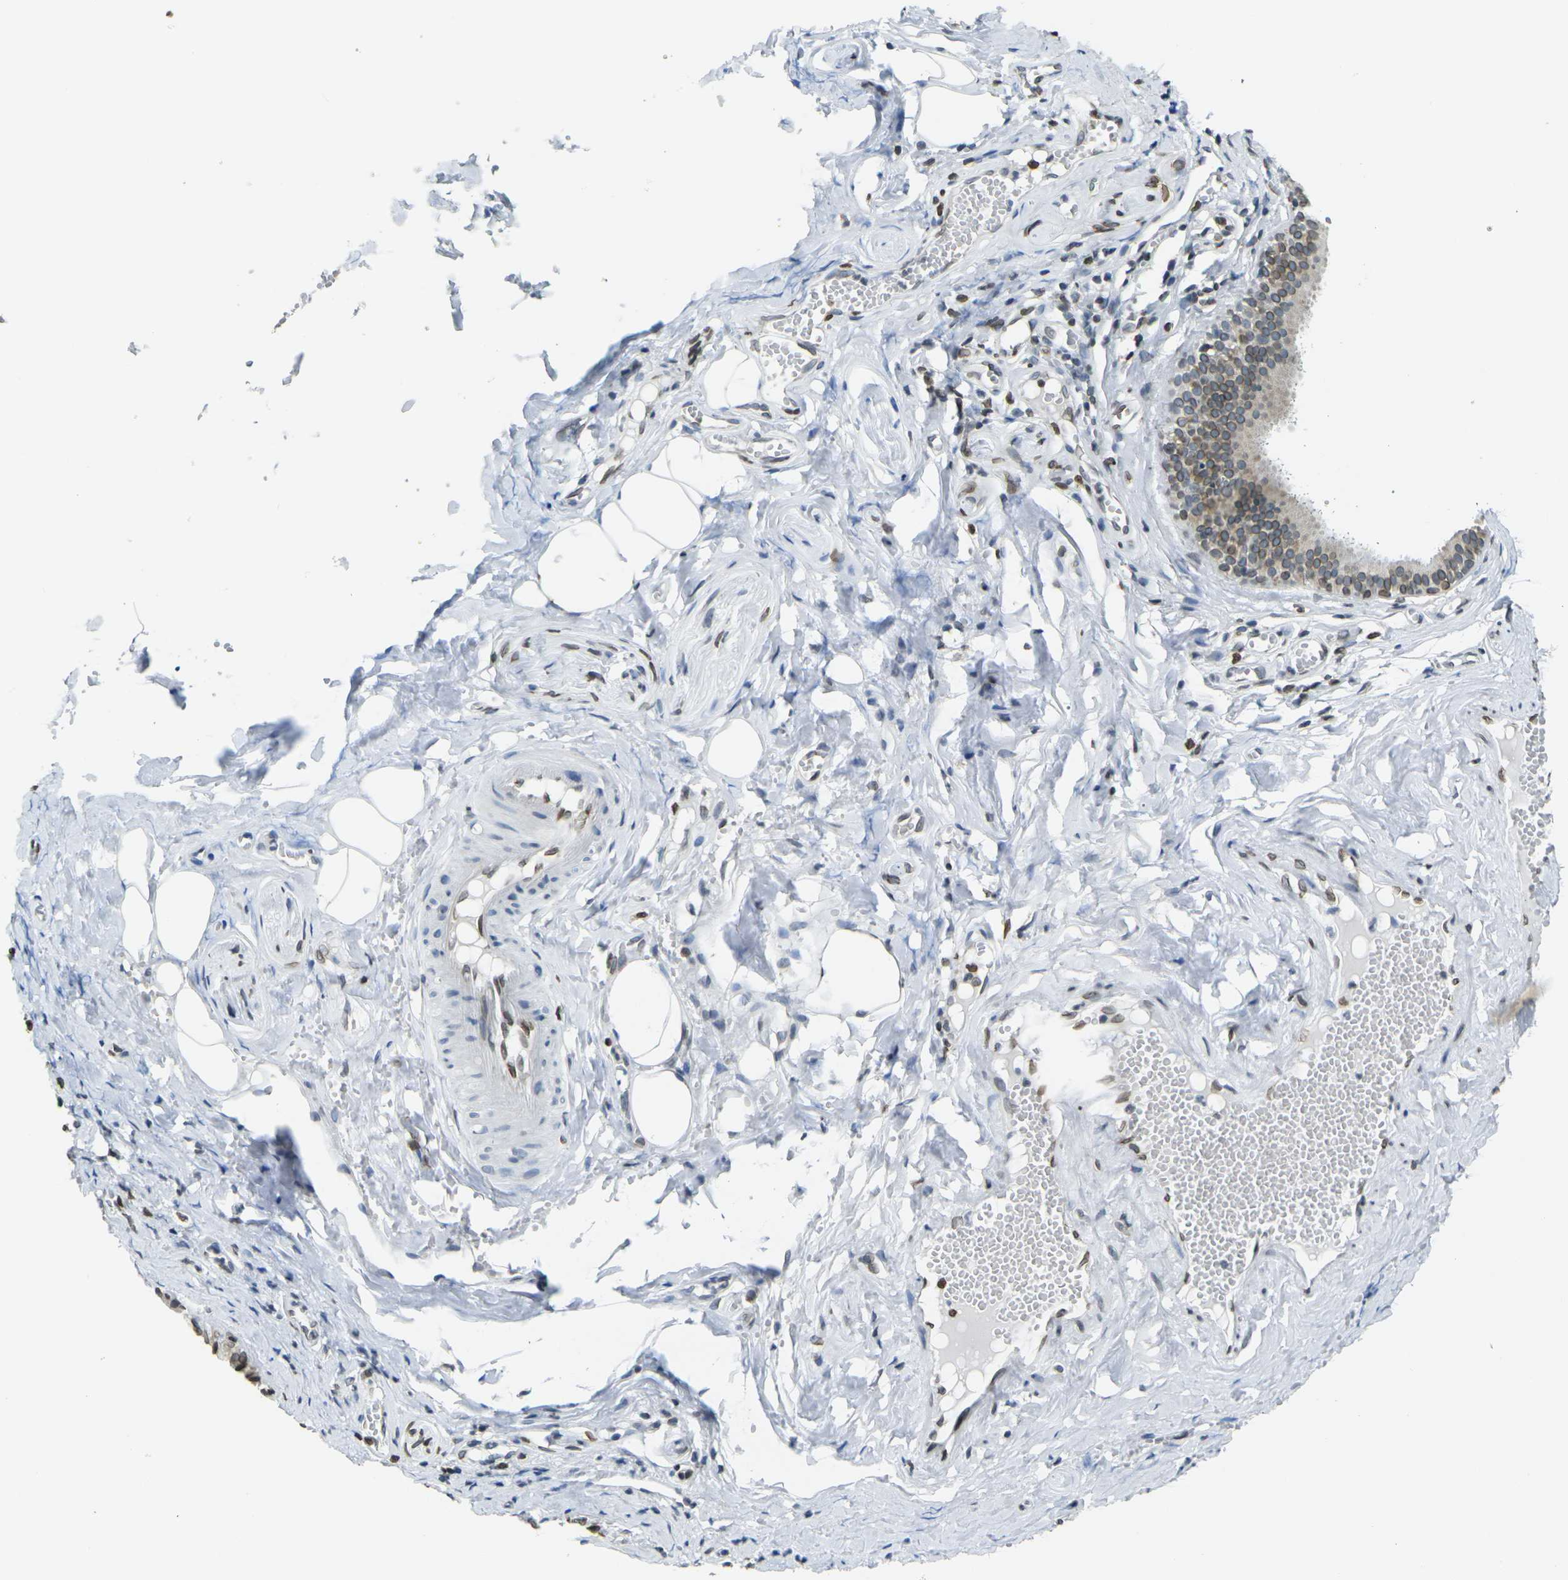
{"staining": {"intensity": "moderate", "quantity": "25%-75%", "location": "cytoplasmic/membranous,nuclear"}, "tissue": "salivary gland", "cell_type": "Glandular cells", "image_type": "normal", "snomed": [{"axis": "morphology", "description": "Normal tissue, NOS"}, {"axis": "topography", "description": "Salivary gland"}], "caption": "Protein staining by immunohistochemistry displays moderate cytoplasmic/membranous,nuclear expression in approximately 25%-75% of glandular cells in unremarkable salivary gland. (brown staining indicates protein expression, while blue staining denotes nuclei).", "gene": "BRDT", "patient": {"sex": "male", "age": 62}}